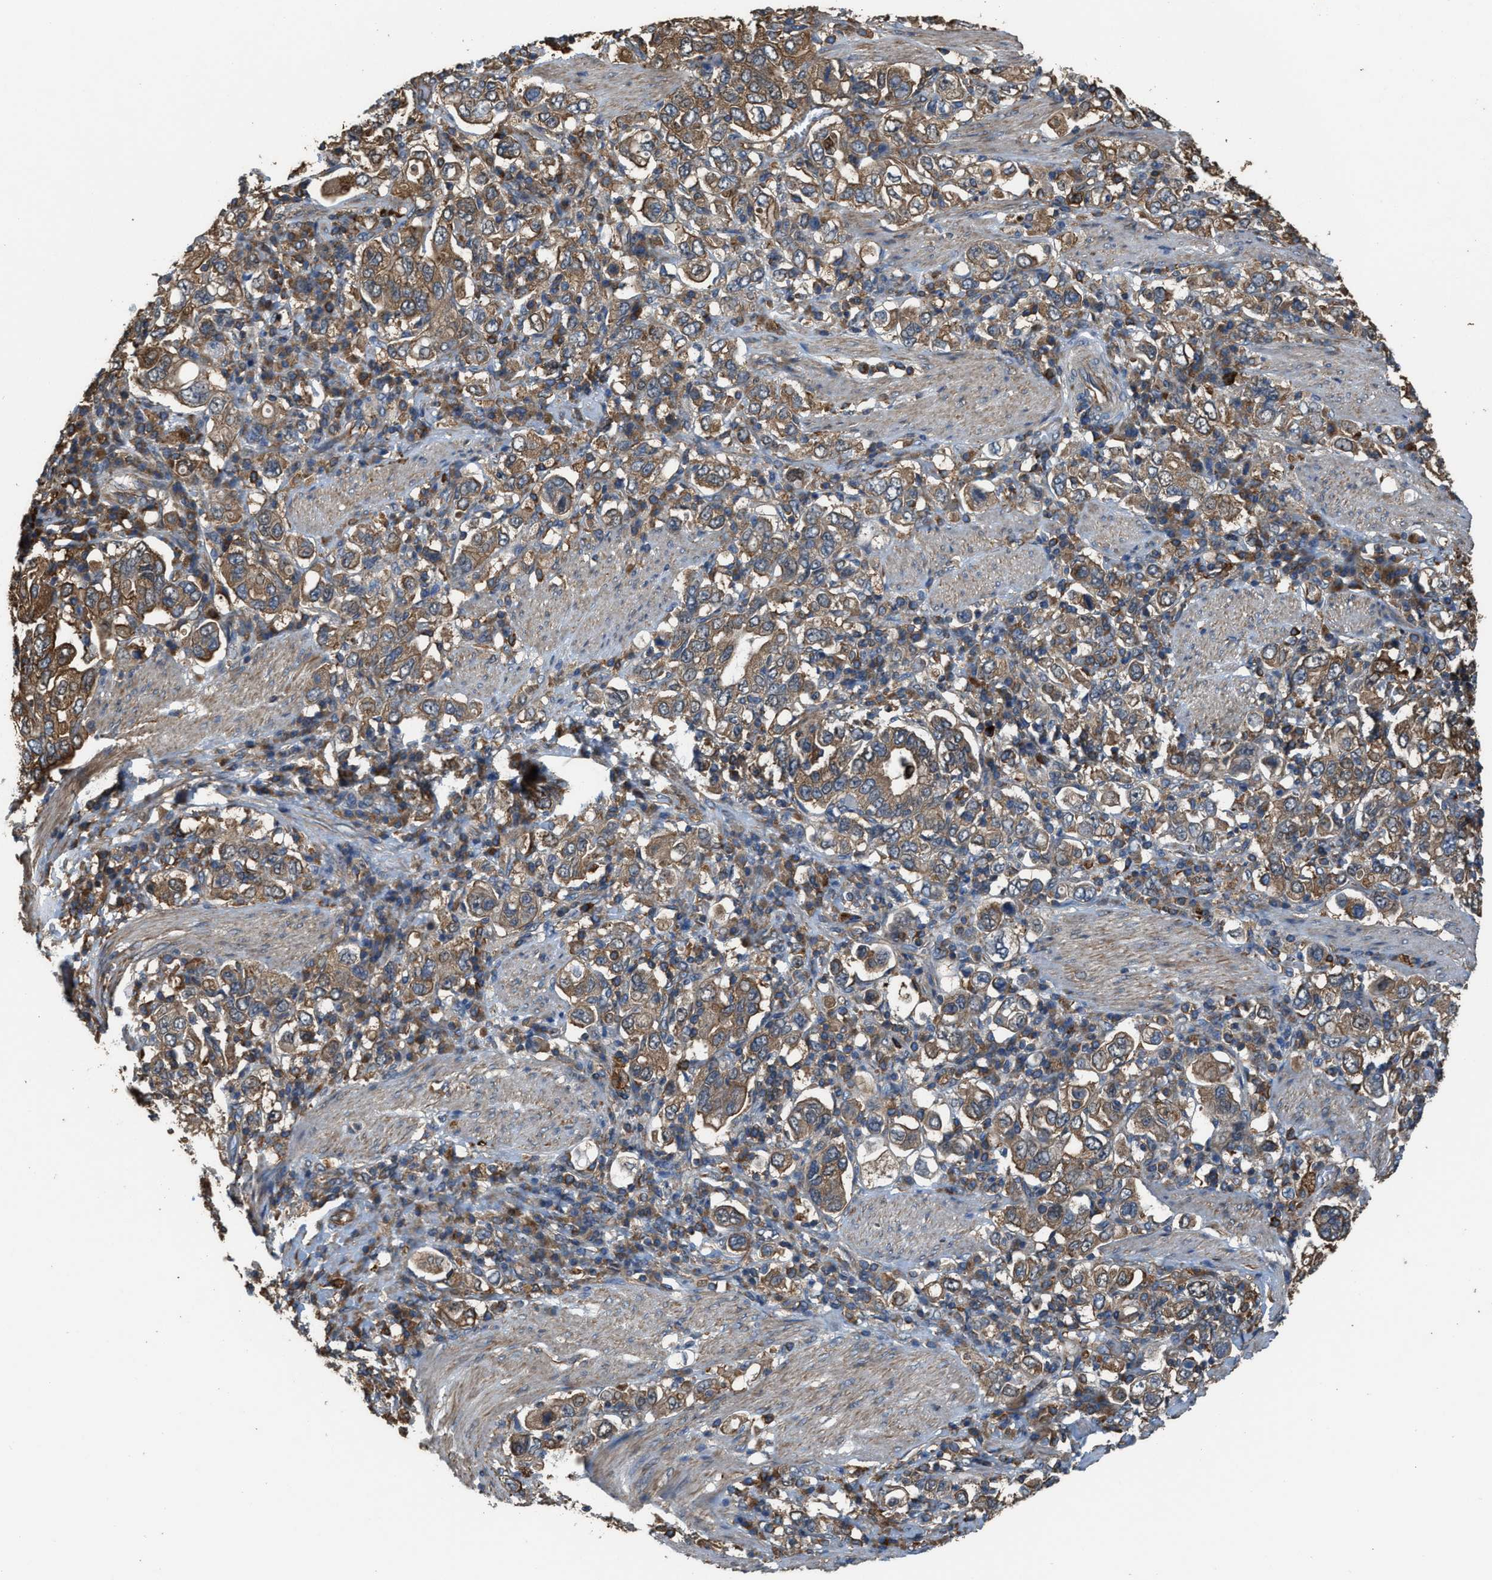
{"staining": {"intensity": "moderate", "quantity": ">75%", "location": "cytoplasmic/membranous"}, "tissue": "stomach cancer", "cell_type": "Tumor cells", "image_type": "cancer", "snomed": [{"axis": "morphology", "description": "Adenocarcinoma, NOS"}, {"axis": "topography", "description": "Stomach, upper"}], "caption": "IHC (DAB (3,3'-diaminobenzidine)) staining of adenocarcinoma (stomach) reveals moderate cytoplasmic/membranous protein expression in about >75% of tumor cells.", "gene": "ATIC", "patient": {"sex": "male", "age": 62}}